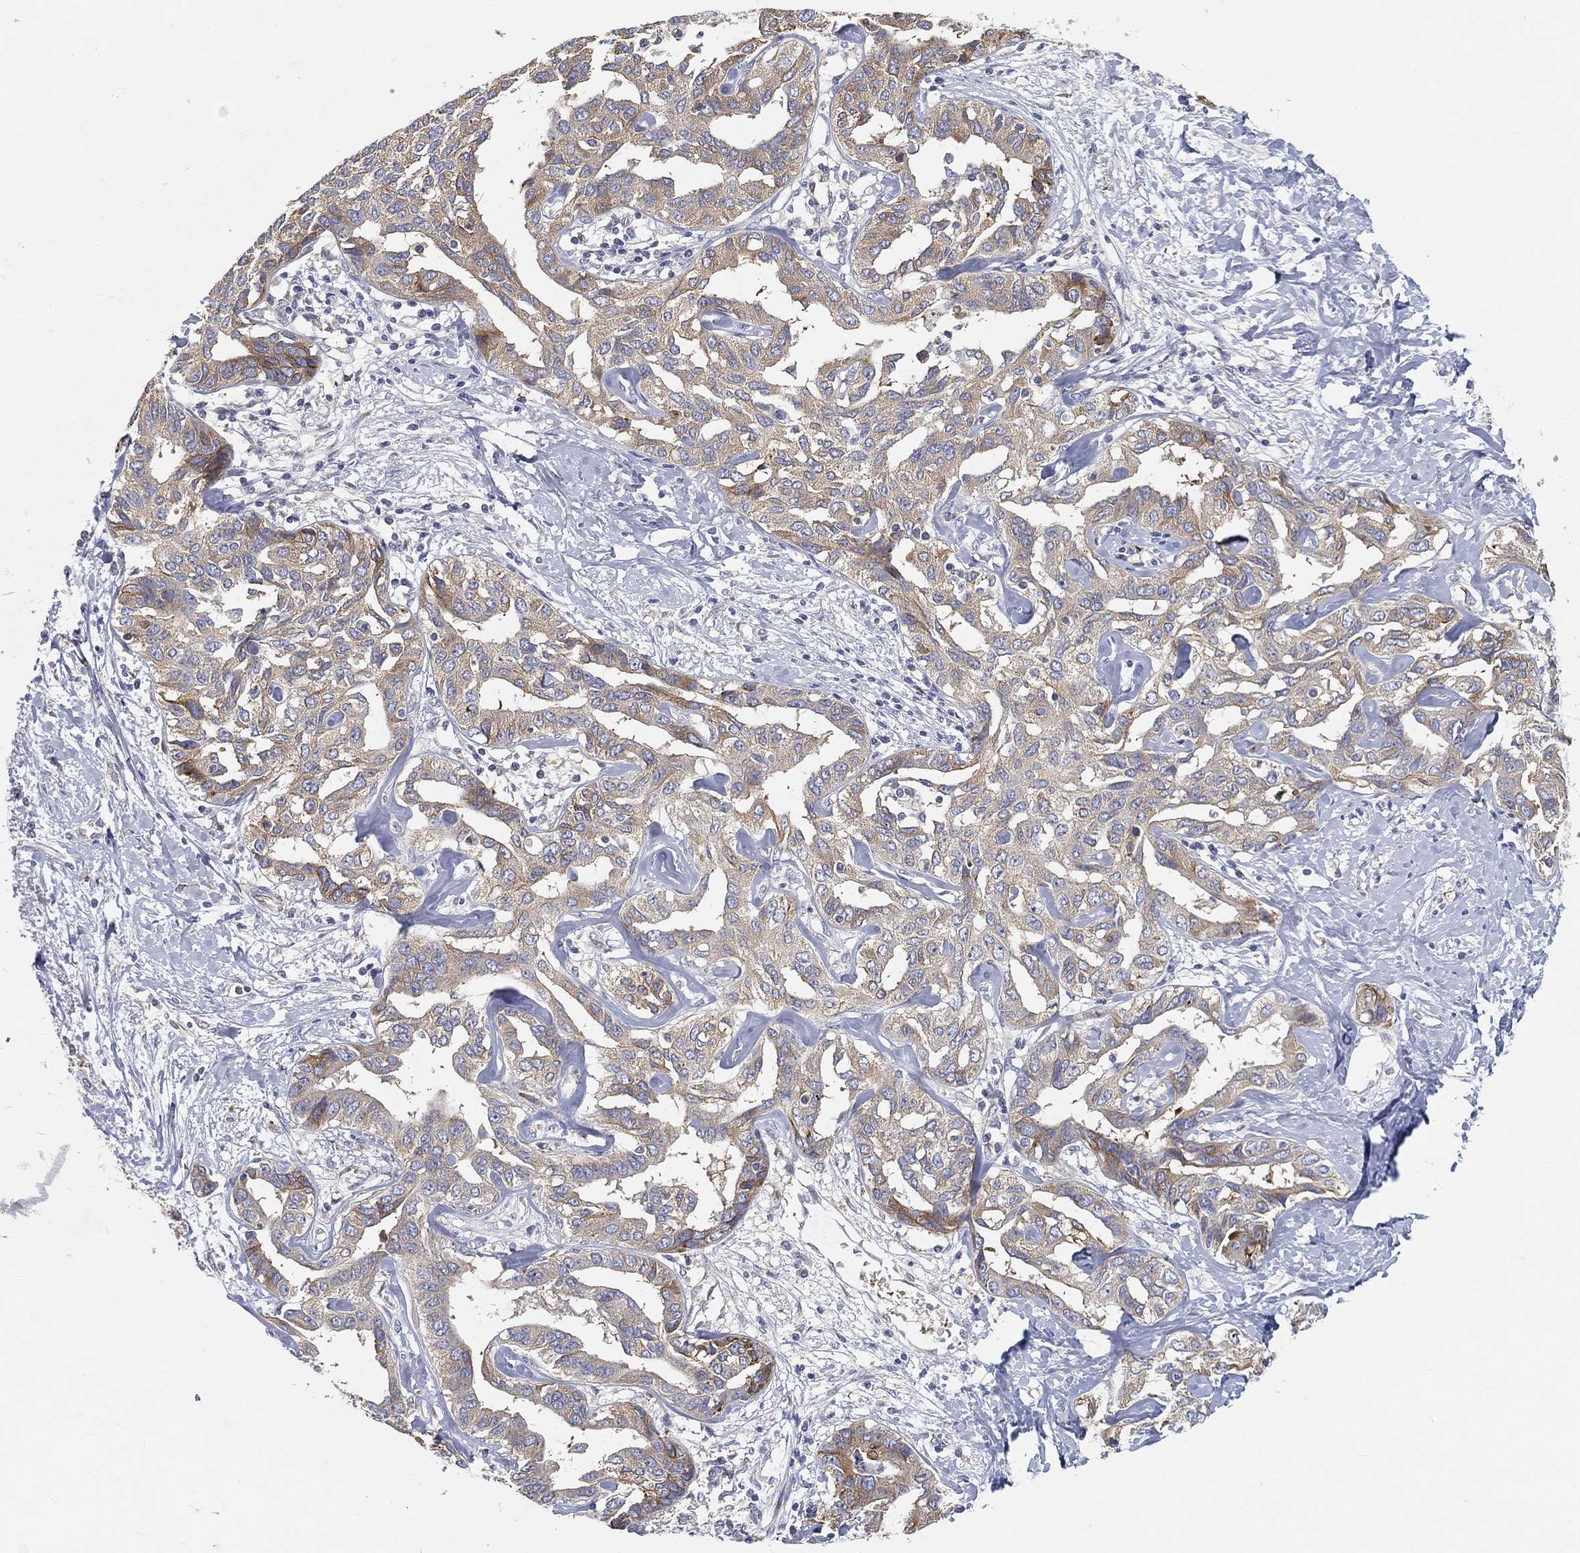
{"staining": {"intensity": "moderate", "quantity": "25%-75%", "location": "cytoplasmic/membranous"}, "tissue": "liver cancer", "cell_type": "Tumor cells", "image_type": "cancer", "snomed": [{"axis": "morphology", "description": "Cholangiocarcinoma"}, {"axis": "topography", "description": "Liver"}], "caption": "Liver cancer (cholangiocarcinoma) stained with a brown dye demonstrates moderate cytoplasmic/membranous positive expression in approximately 25%-75% of tumor cells.", "gene": "TMEM25", "patient": {"sex": "male", "age": 59}}